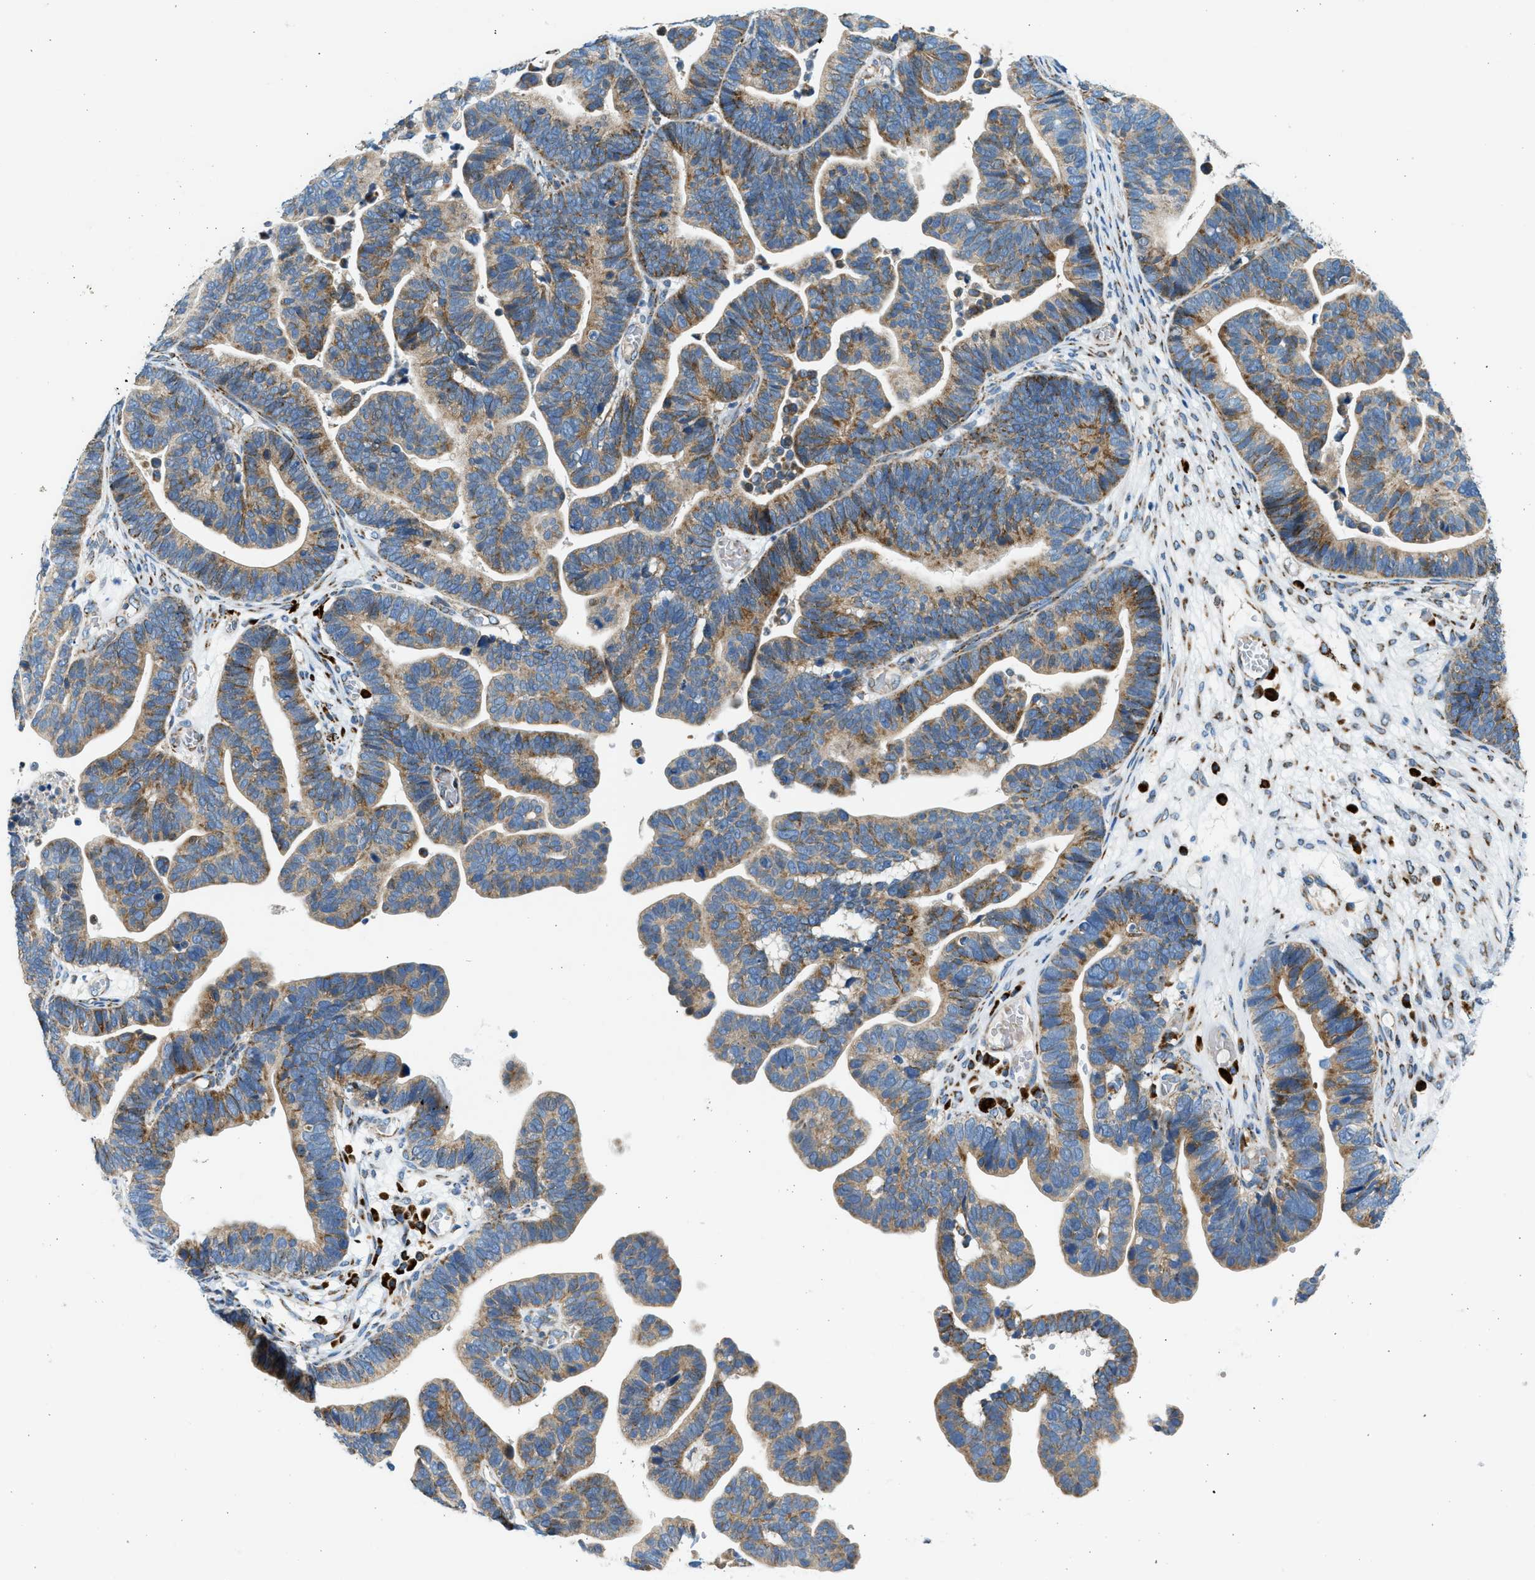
{"staining": {"intensity": "moderate", "quantity": ">75%", "location": "cytoplasmic/membranous"}, "tissue": "ovarian cancer", "cell_type": "Tumor cells", "image_type": "cancer", "snomed": [{"axis": "morphology", "description": "Cystadenocarcinoma, serous, NOS"}, {"axis": "topography", "description": "Ovary"}], "caption": "IHC (DAB (3,3'-diaminobenzidine)) staining of human ovarian serous cystadenocarcinoma reveals moderate cytoplasmic/membranous protein expression in about >75% of tumor cells.", "gene": "KCNMB3", "patient": {"sex": "female", "age": 56}}